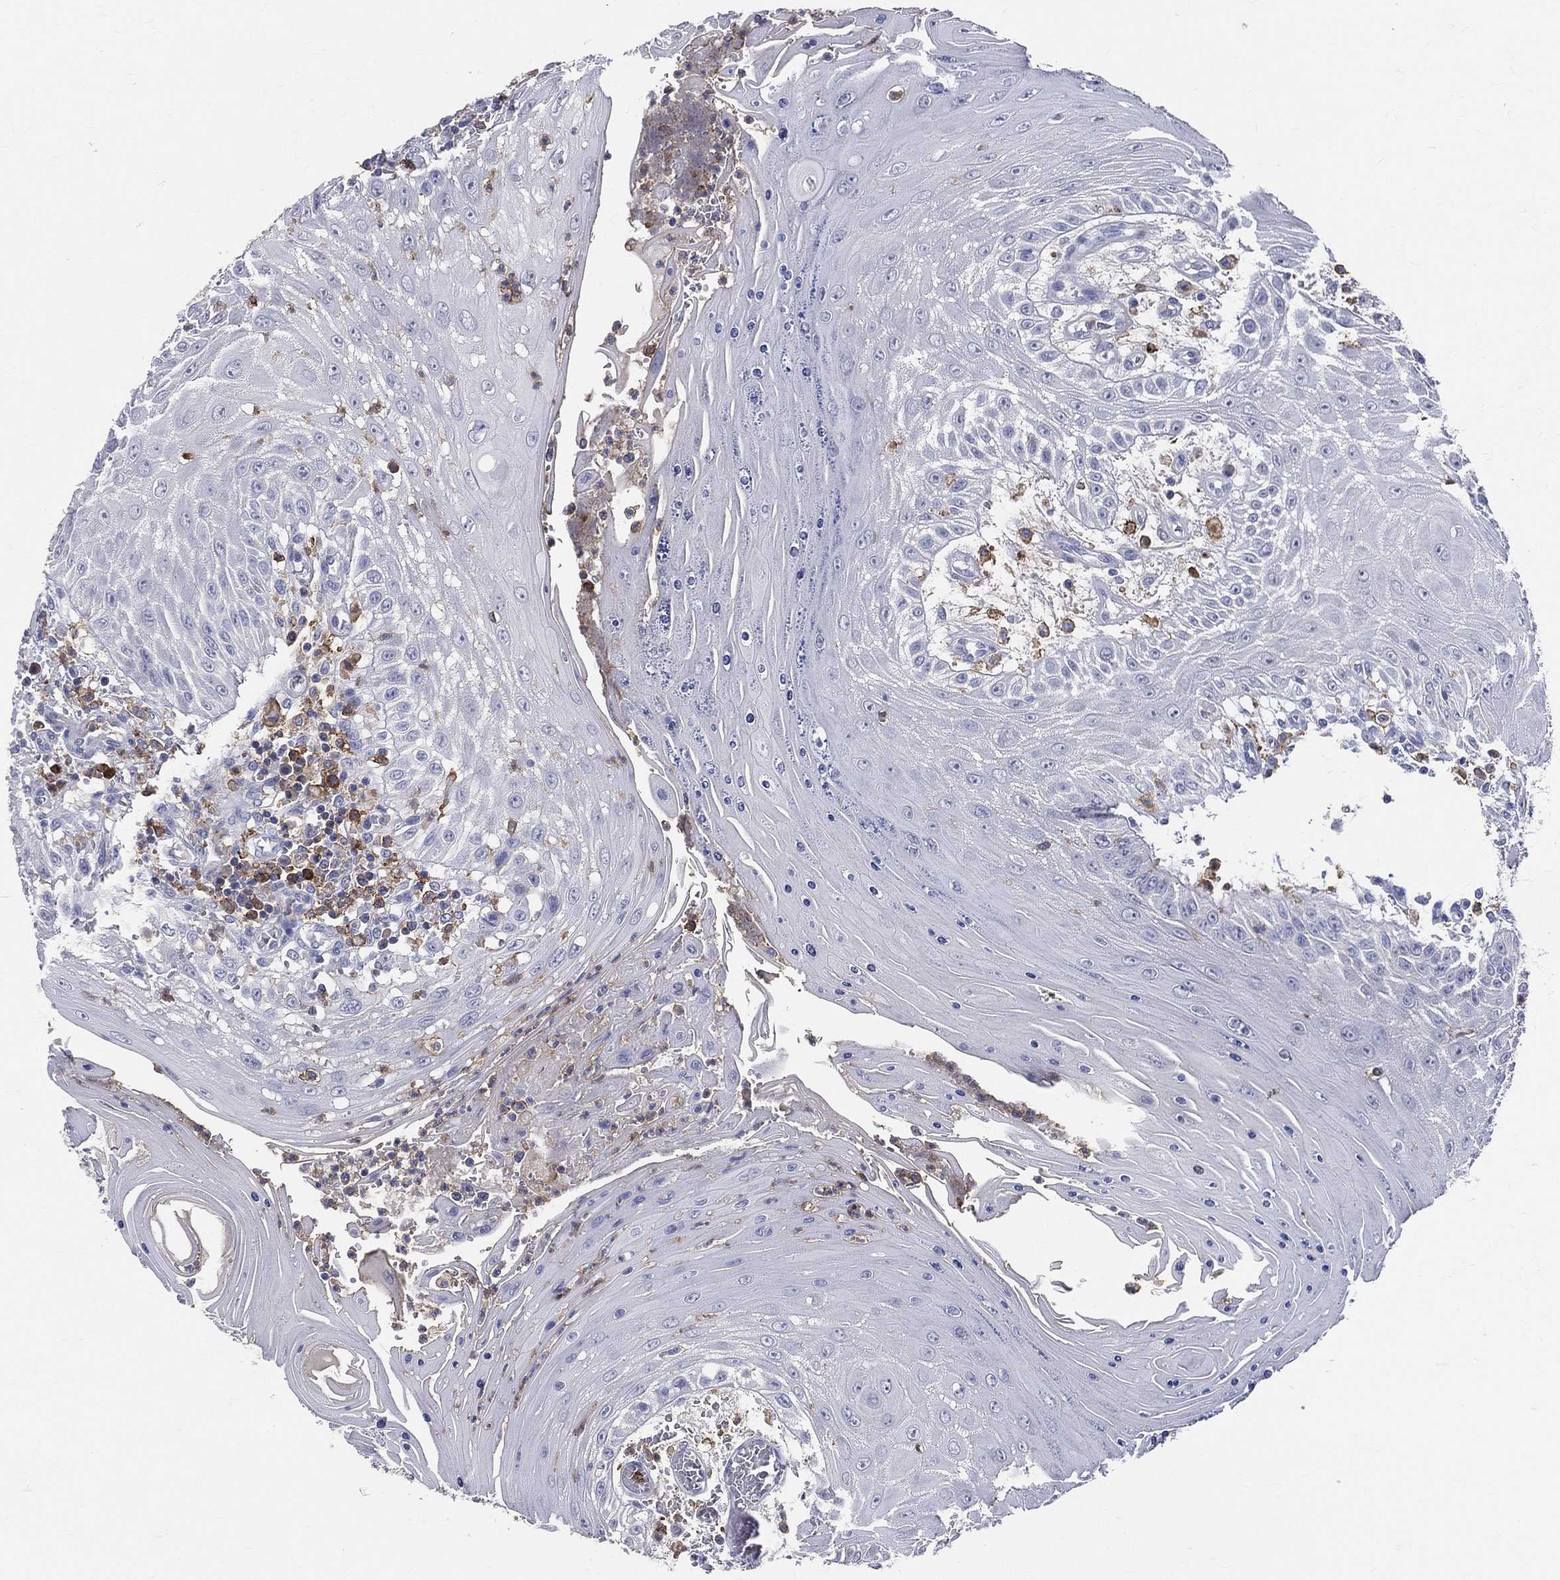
{"staining": {"intensity": "negative", "quantity": "none", "location": "none"}, "tissue": "head and neck cancer", "cell_type": "Tumor cells", "image_type": "cancer", "snomed": [{"axis": "morphology", "description": "Squamous cell carcinoma, NOS"}, {"axis": "topography", "description": "Oral tissue"}, {"axis": "topography", "description": "Head-Neck"}], "caption": "DAB immunohistochemical staining of human head and neck squamous cell carcinoma exhibits no significant staining in tumor cells. The staining is performed using DAB (3,3'-diaminobenzidine) brown chromogen with nuclei counter-stained in using hematoxylin.", "gene": "CD33", "patient": {"sex": "male", "age": 58}}